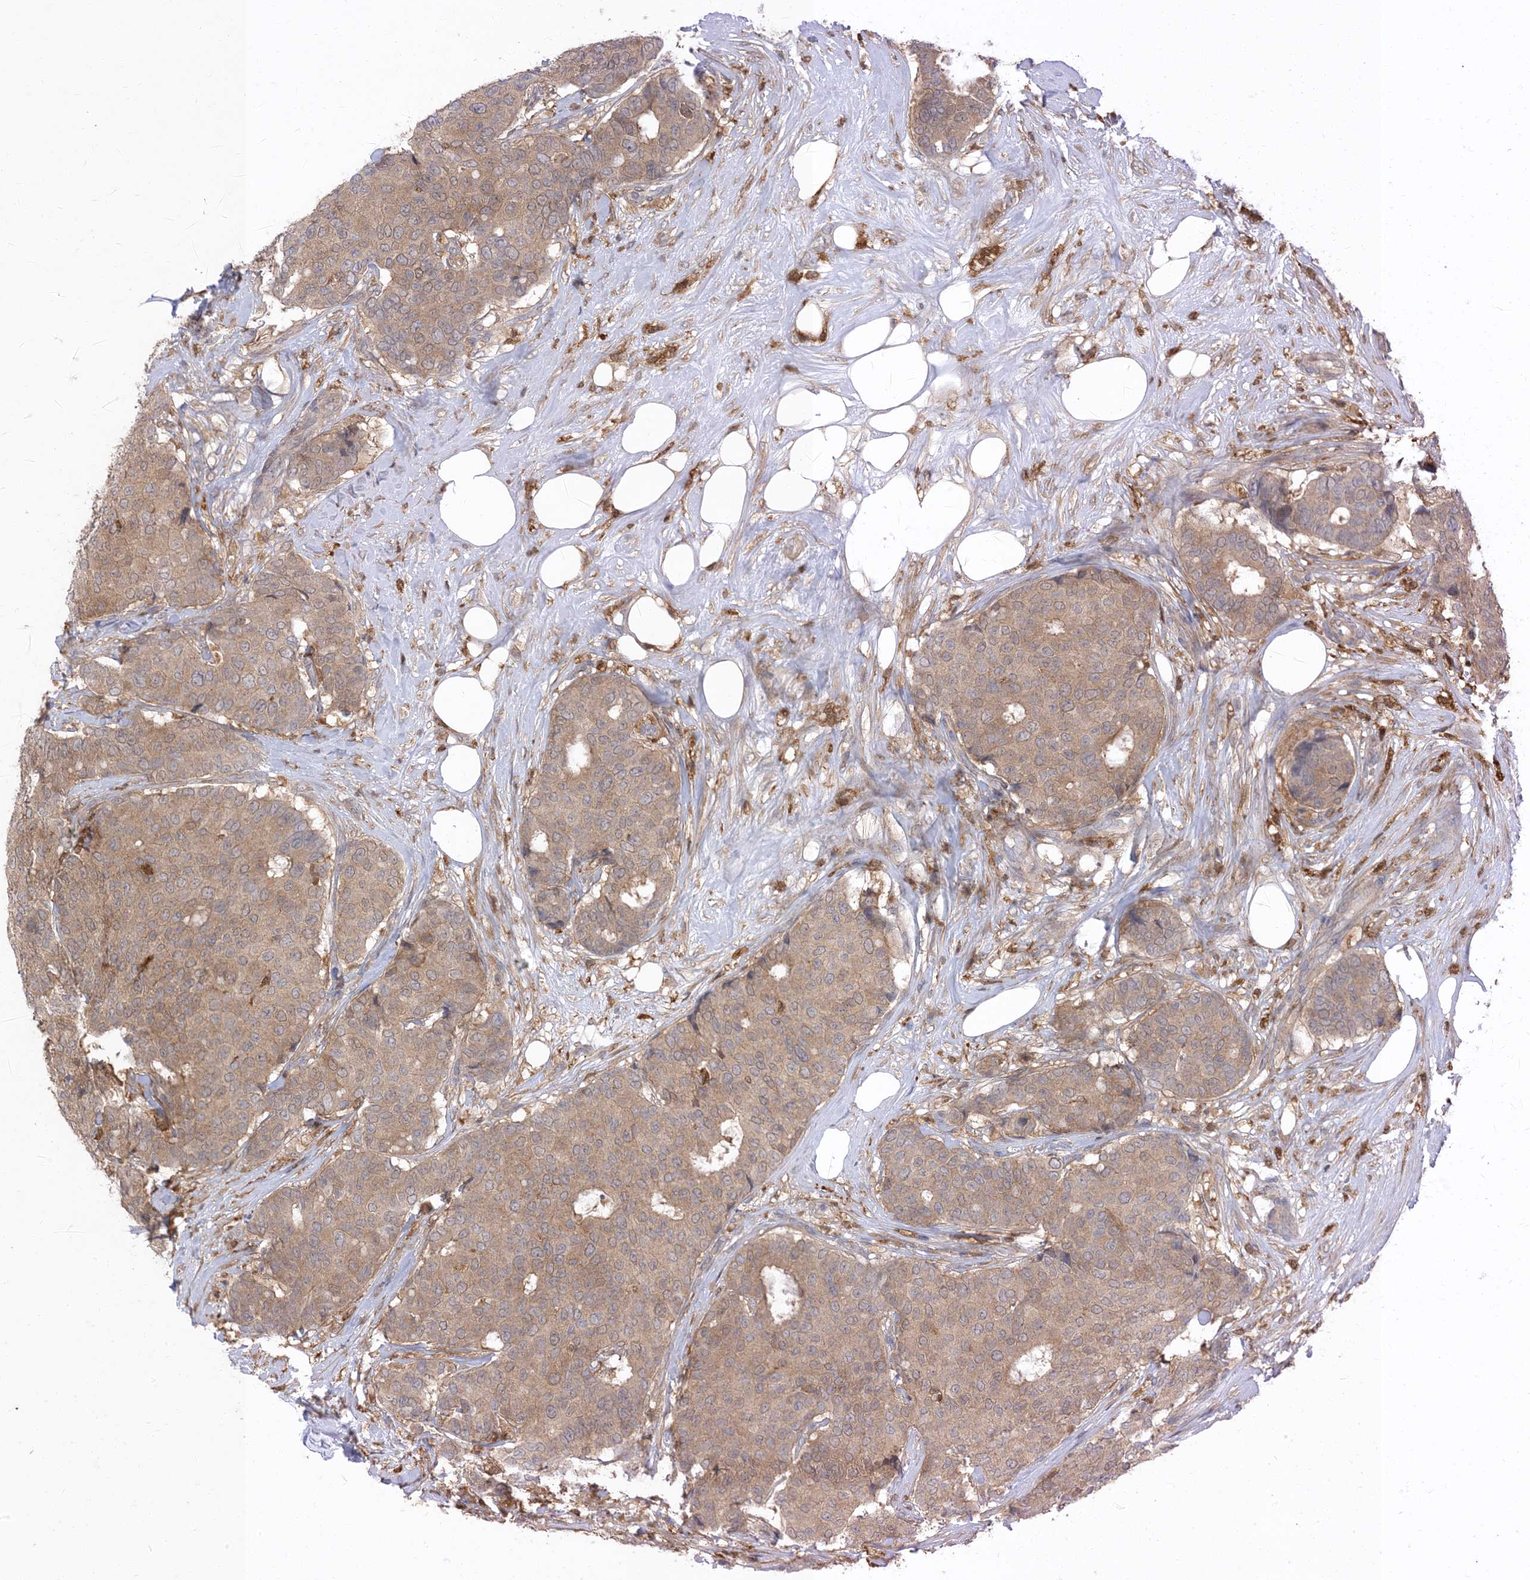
{"staining": {"intensity": "weak", "quantity": ">75%", "location": "cytoplasmic/membranous"}, "tissue": "breast cancer", "cell_type": "Tumor cells", "image_type": "cancer", "snomed": [{"axis": "morphology", "description": "Duct carcinoma"}, {"axis": "topography", "description": "Breast"}], "caption": "High-power microscopy captured an IHC histopathology image of breast cancer, revealing weak cytoplasmic/membranous staining in approximately >75% of tumor cells.", "gene": "NAGK", "patient": {"sex": "female", "age": 75}}